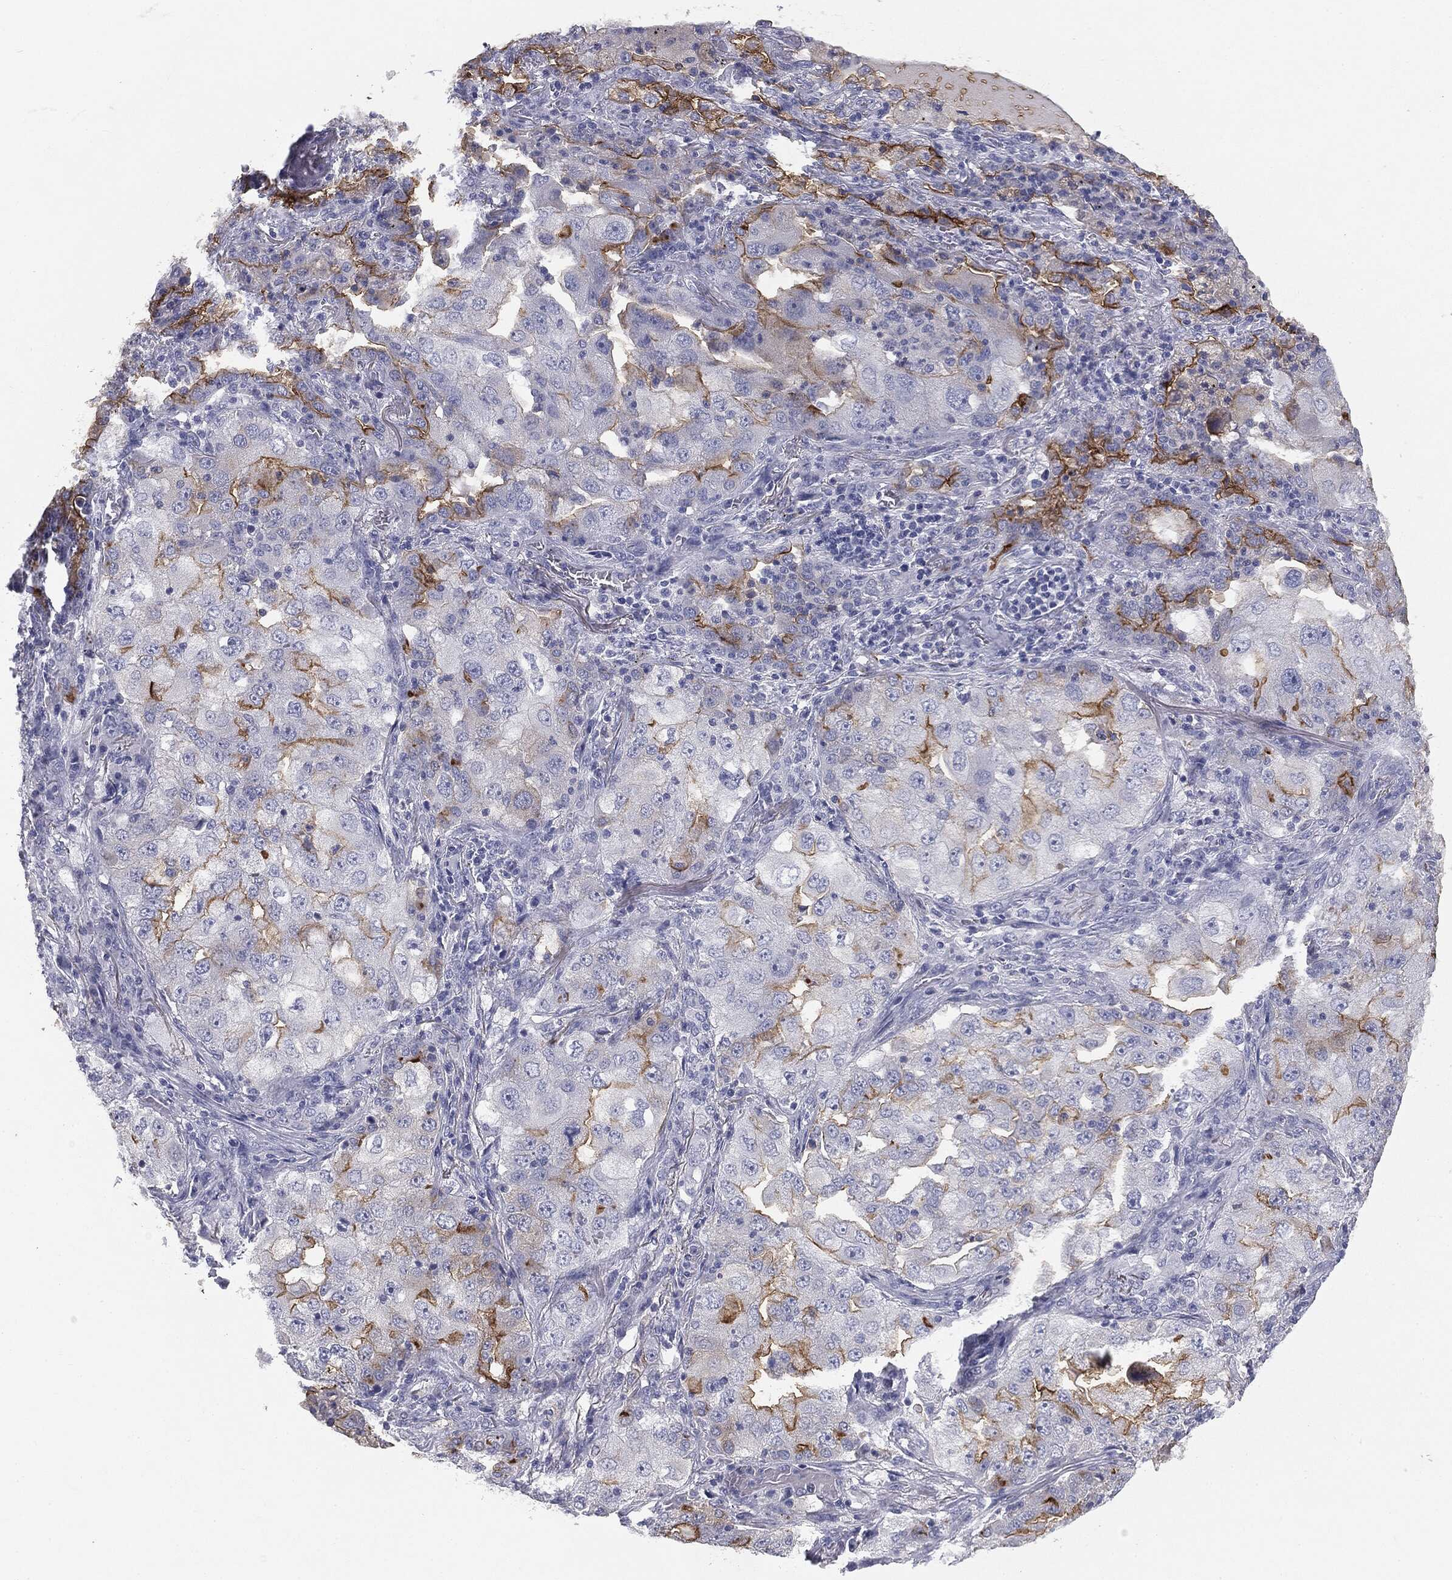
{"staining": {"intensity": "strong", "quantity": "<25%", "location": "cytoplasmic/membranous"}, "tissue": "lung cancer", "cell_type": "Tumor cells", "image_type": "cancer", "snomed": [{"axis": "morphology", "description": "Adenocarcinoma, NOS"}, {"axis": "topography", "description": "Lung"}], "caption": "Protein analysis of lung cancer tissue demonstrates strong cytoplasmic/membranous expression in about <25% of tumor cells. The staining was performed using DAB to visualize the protein expression in brown, while the nuclei were stained in blue with hematoxylin (Magnification: 20x).", "gene": "MUC1", "patient": {"sex": "female", "age": 61}}